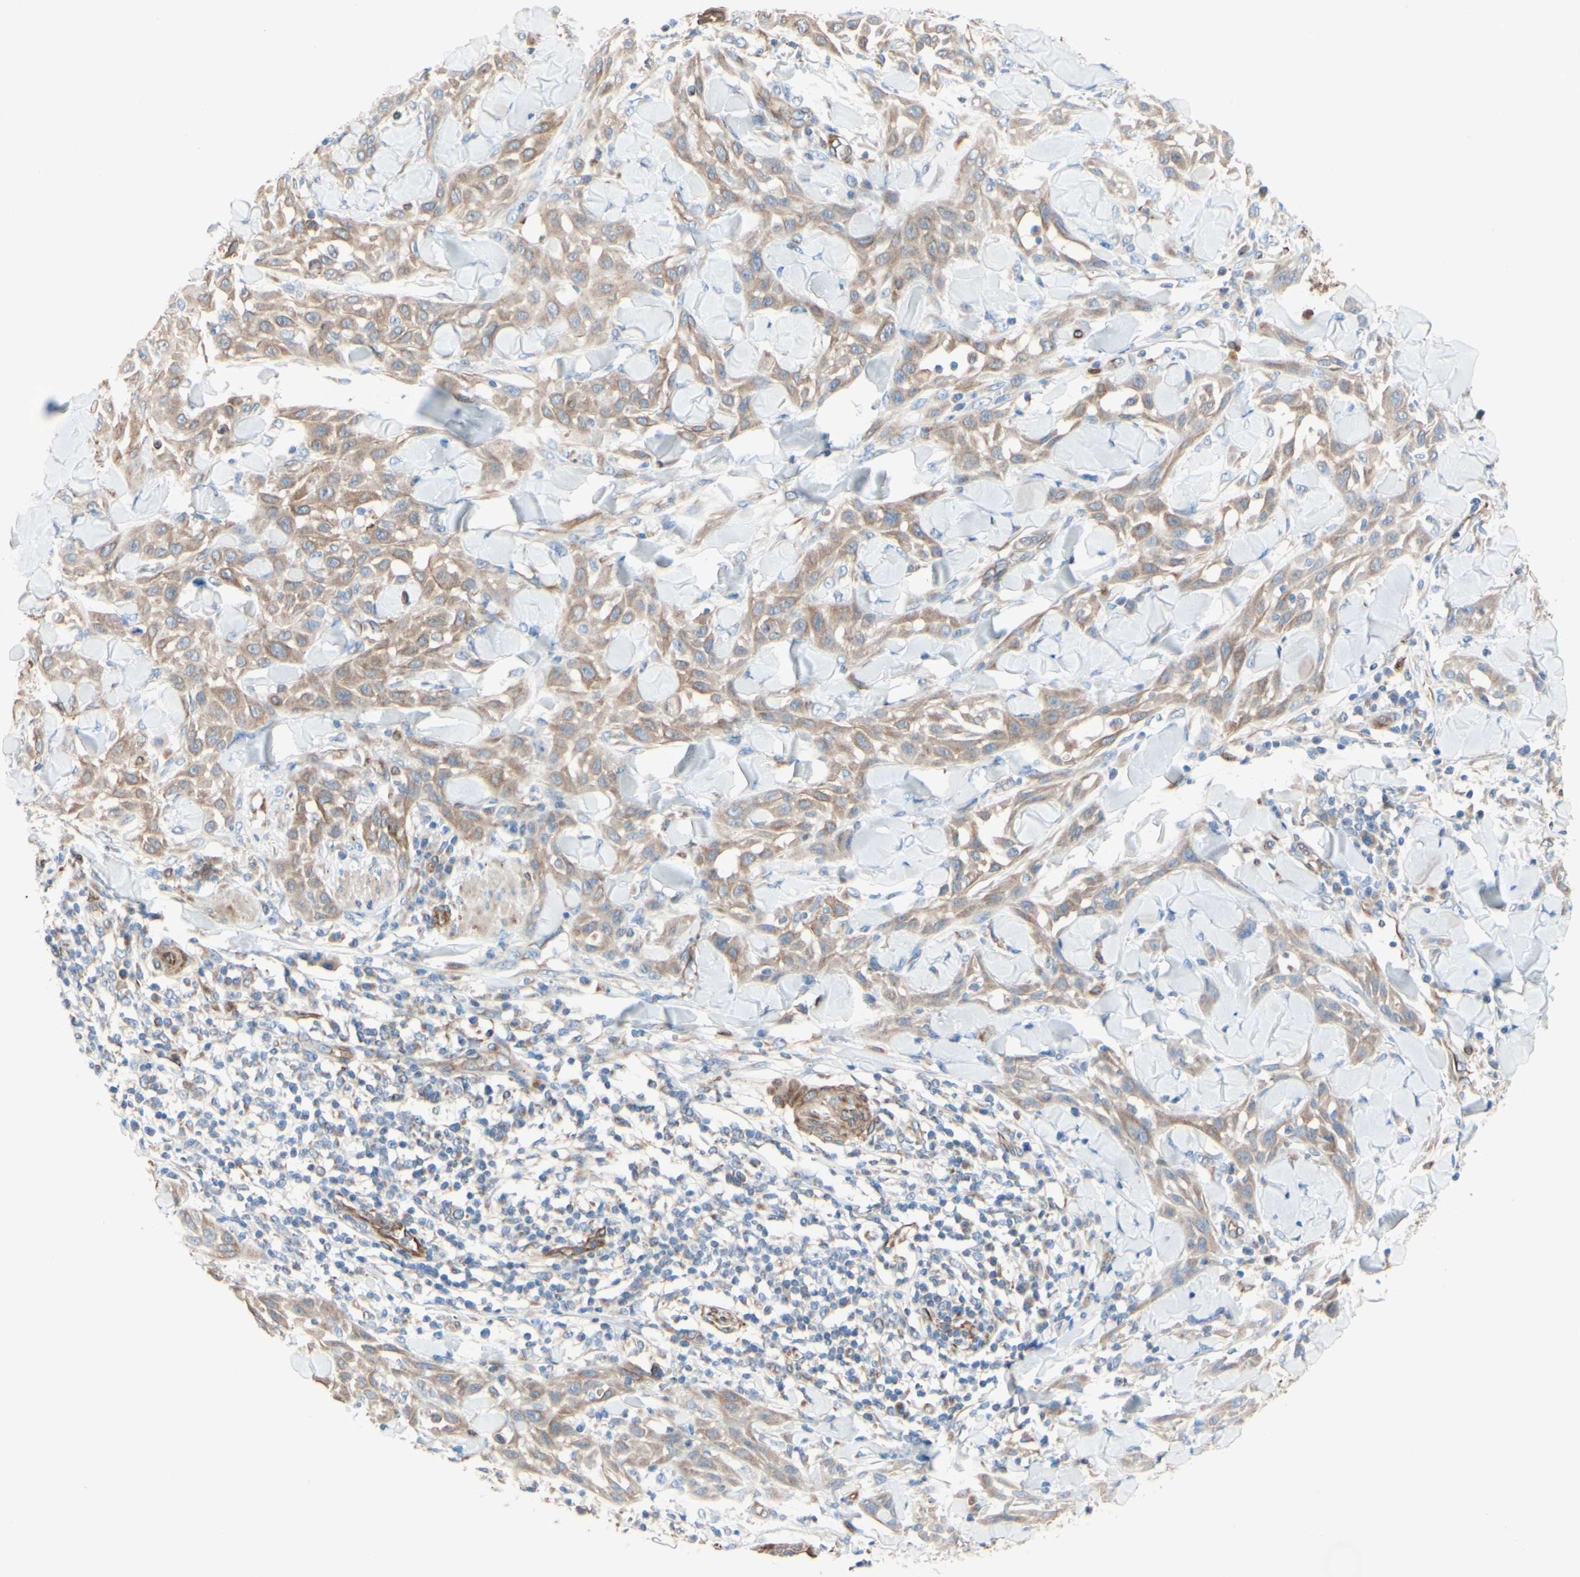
{"staining": {"intensity": "weak", "quantity": ">75%", "location": "cytoplasmic/membranous"}, "tissue": "skin cancer", "cell_type": "Tumor cells", "image_type": "cancer", "snomed": [{"axis": "morphology", "description": "Squamous cell carcinoma, NOS"}, {"axis": "topography", "description": "Skin"}], "caption": "Weak cytoplasmic/membranous protein expression is identified in approximately >75% of tumor cells in skin squamous cell carcinoma.", "gene": "ENDOD1", "patient": {"sex": "male", "age": 24}}